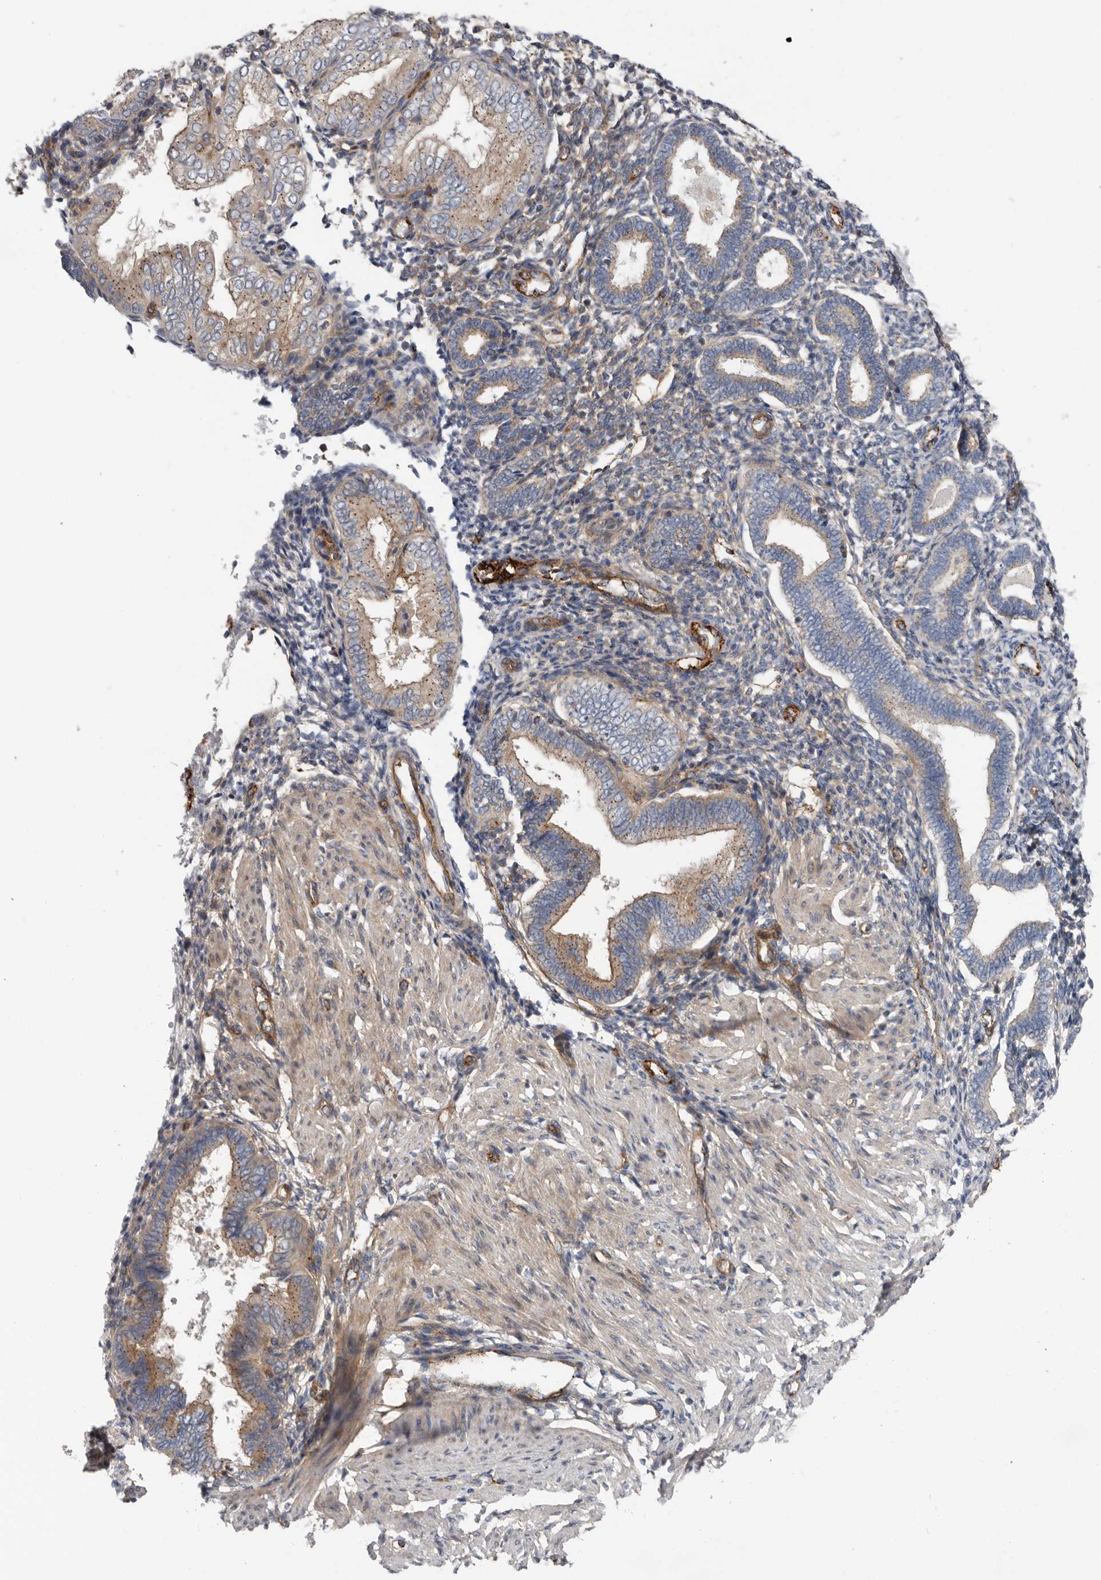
{"staining": {"intensity": "moderate", "quantity": "25%-75%", "location": "cytoplasmic/membranous"}, "tissue": "endometrium", "cell_type": "Cells in endometrial stroma", "image_type": "normal", "snomed": [{"axis": "morphology", "description": "Normal tissue, NOS"}, {"axis": "topography", "description": "Endometrium"}], "caption": "A brown stain labels moderate cytoplasmic/membranous positivity of a protein in cells in endometrial stroma of unremarkable human endometrium. Using DAB (brown) and hematoxylin (blue) stains, captured at high magnification using brightfield microscopy.", "gene": "LUZP1", "patient": {"sex": "female", "age": 53}}